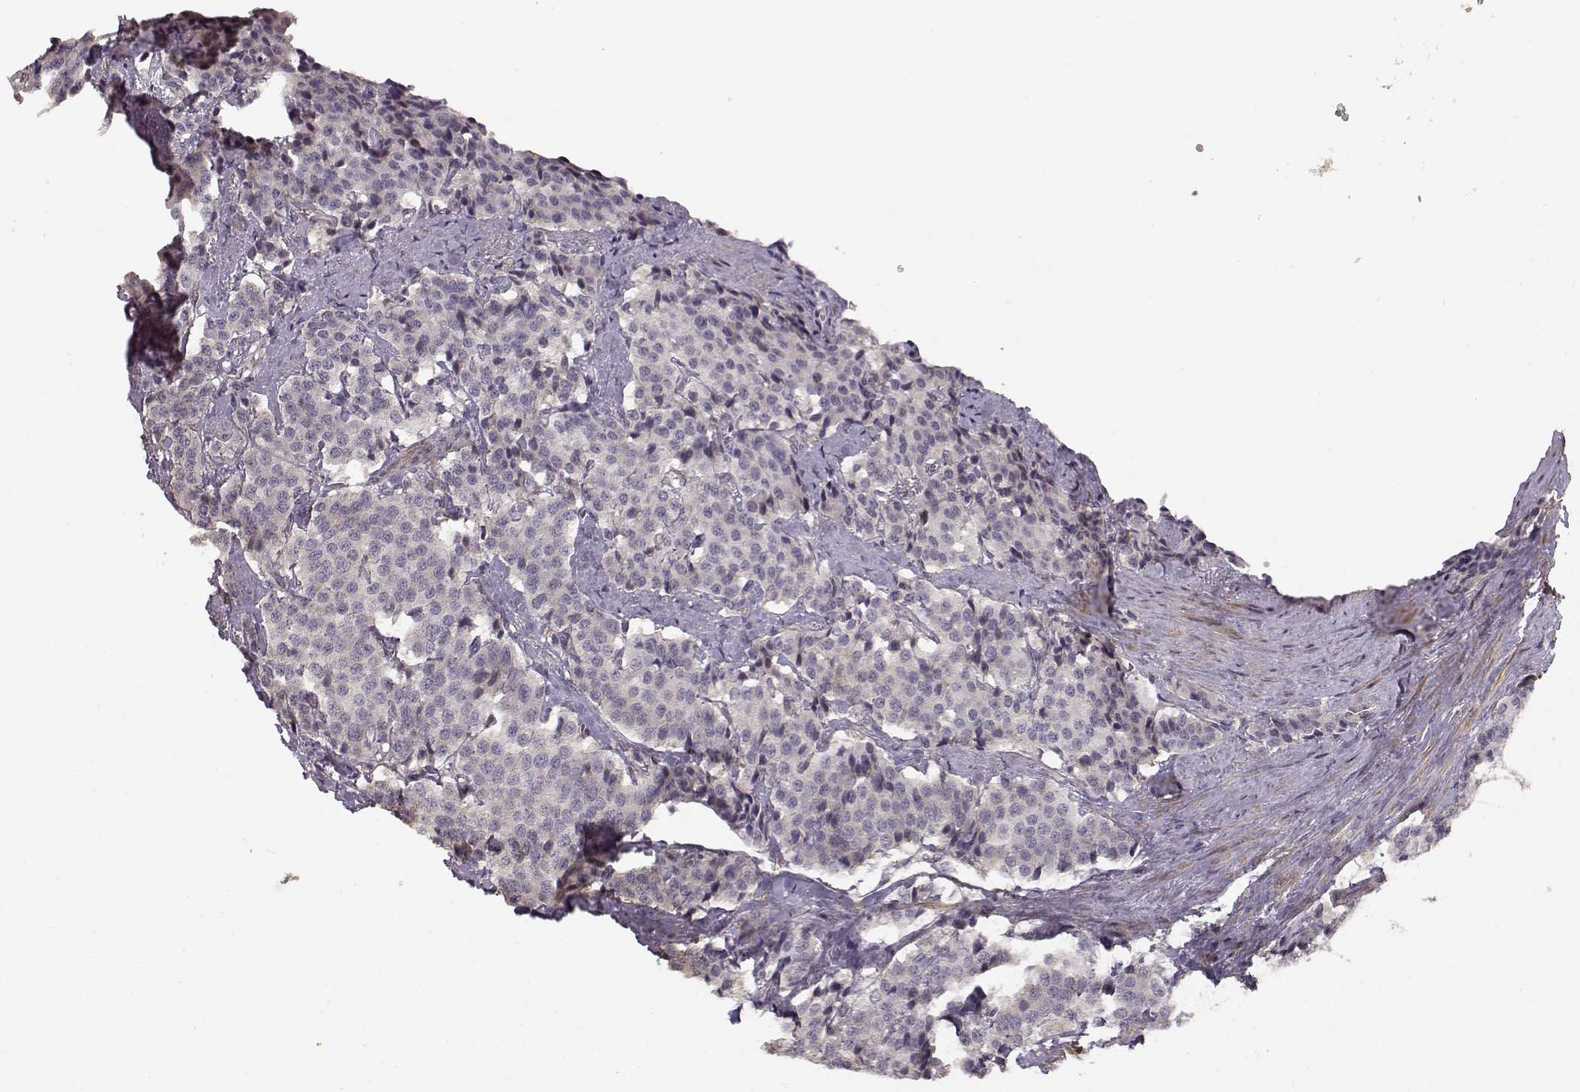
{"staining": {"intensity": "negative", "quantity": "none", "location": "none"}, "tissue": "carcinoid", "cell_type": "Tumor cells", "image_type": "cancer", "snomed": [{"axis": "morphology", "description": "Carcinoid, malignant, NOS"}, {"axis": "topography", "description": "Small intestine"}], "caption": "A micrograph of human carcinoid (malignant) is negative for staining in tumor cells. (Brightfield microscopy of DAB (3,3'-diaminobenzidine) IHC at high magnification).", "gene": "RGS9BP", "patient": {"sex": "female", "age": 58}}